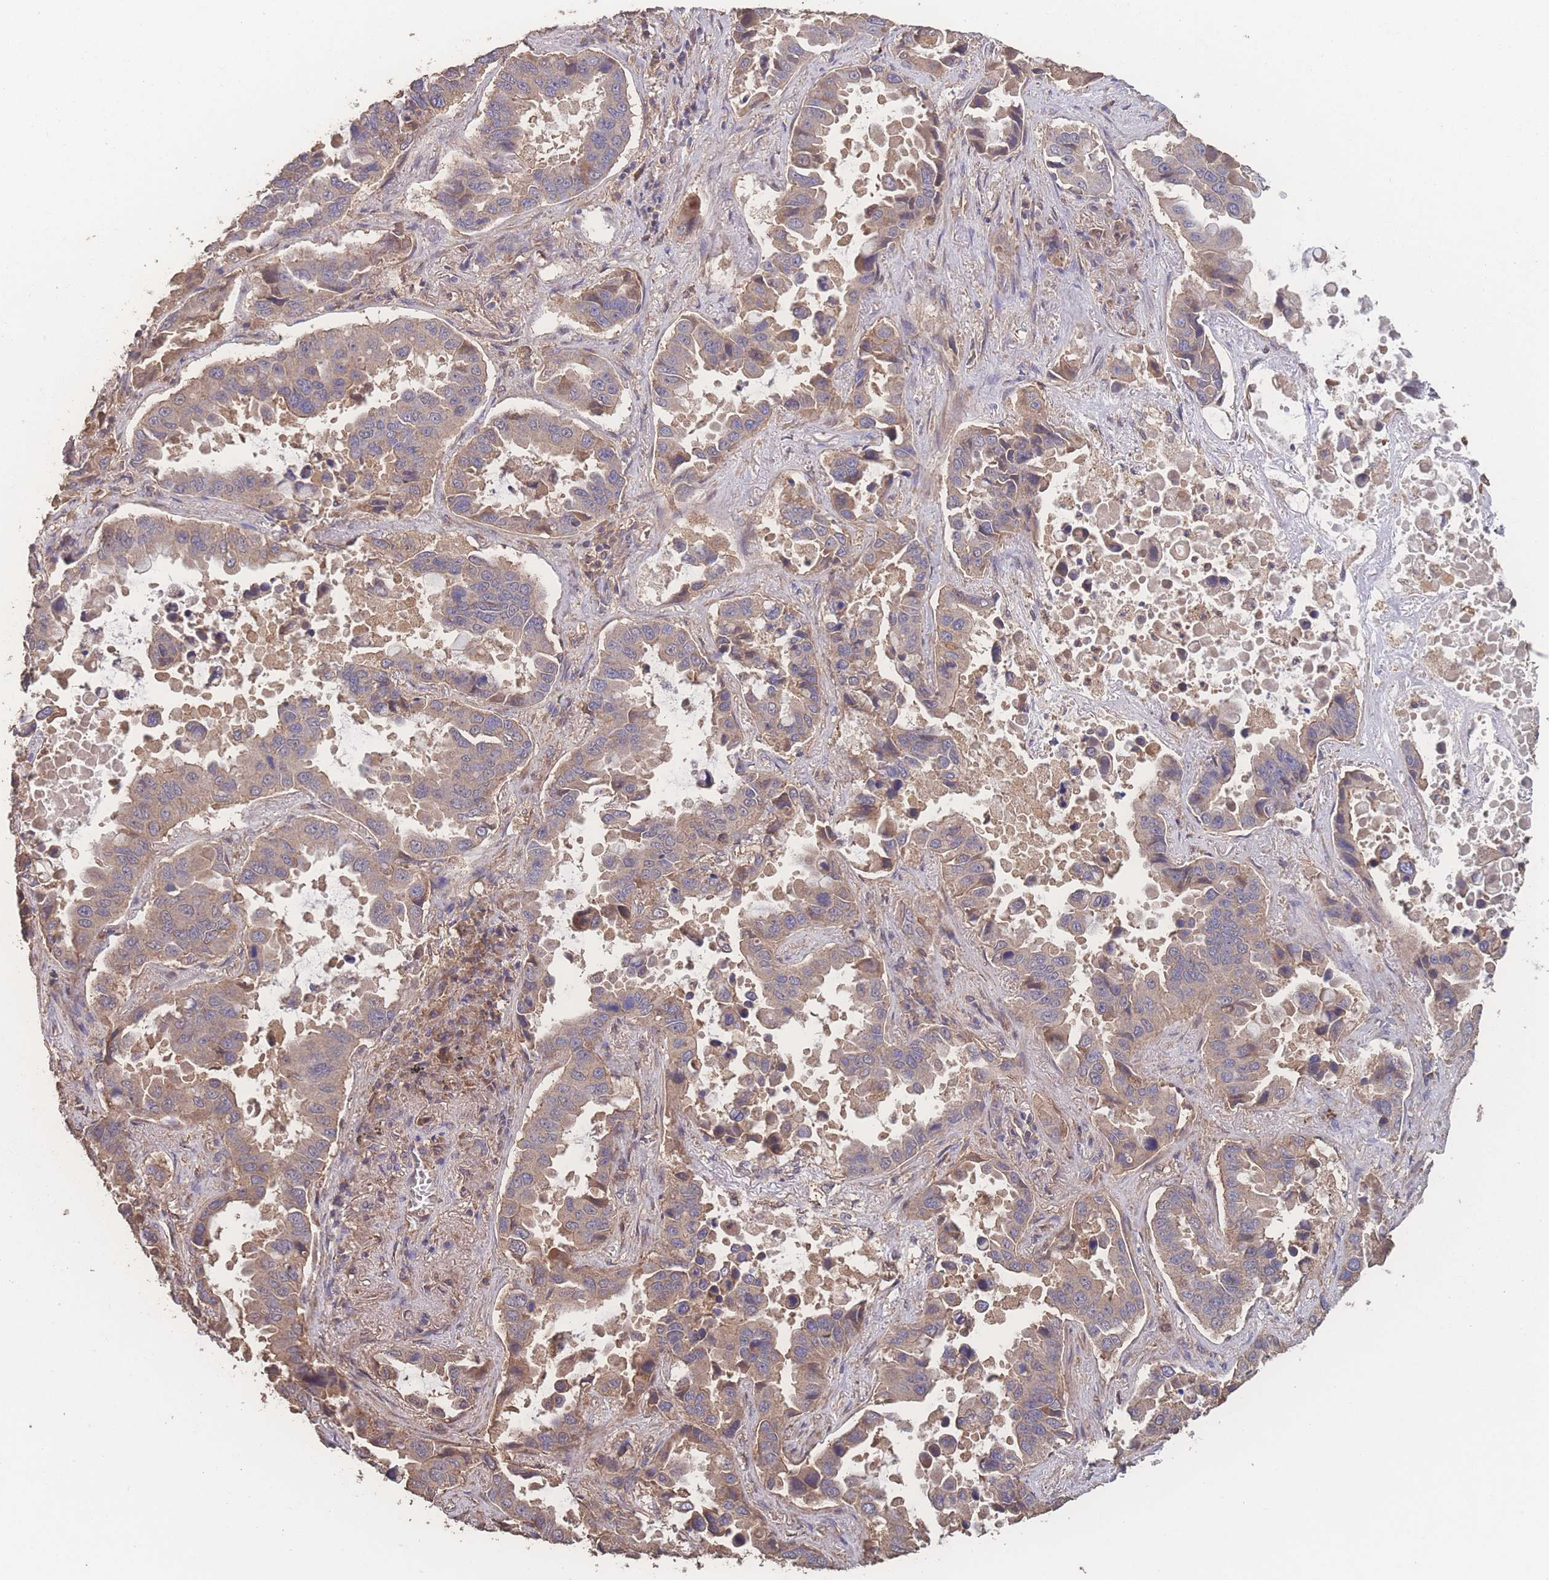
{"staining": {"intensity": "moderate", "quantity": "25%-75%", "location": "cytoplasmic/membranous"}, "tissue": "lung cancer", "cell_type": "Tumor cells", "image_type": "cancer", "snomed": [{"axis": "morphology", "description": "Adenocarcinoma, NOS"}, {"axis": "topography", "description": "Lung"}], "caption": "Lung cancer stained with a protein marker demonstrates moderate staining in tumor cells.", "gene": "ATXN10", "patient": {"sex": "male", "age": 64}}